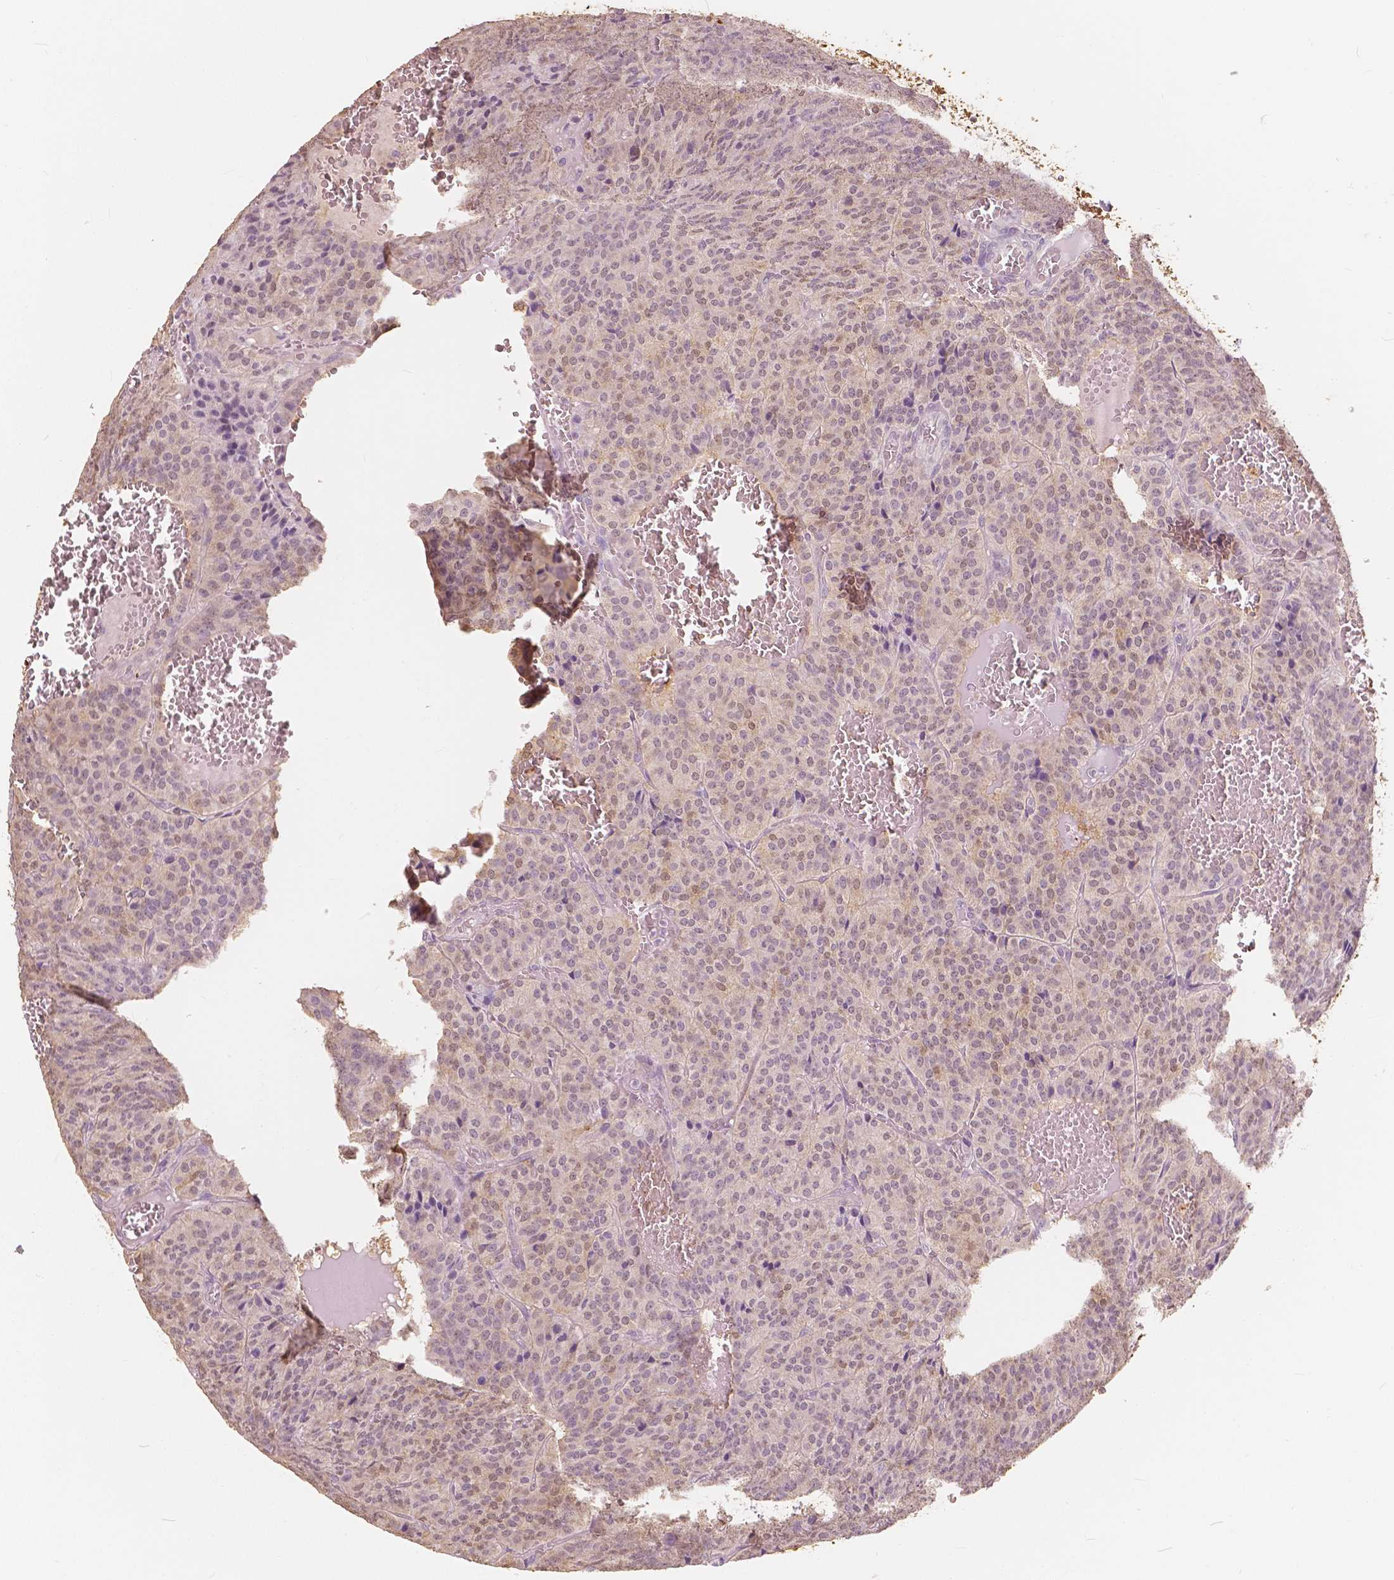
{"staining": {"intensity": "weak", "quantity": "<25%", "location": "cytoplasmic/membranous"}, "tissue": "carcinoid", "cell_type": "Tumor cells", "image_type": "cancer", "snomed": [{"axis": "morphology", "description": "Carcinoid, malignant, NOS"}, {"axis": "topography", "description": "Lung"}], "caption": "Immunohistochemistry of human carcinoid displays no expression in tumor cells.", "gene": "SAT2", "patient": {"sex": "male", "age": 70}}